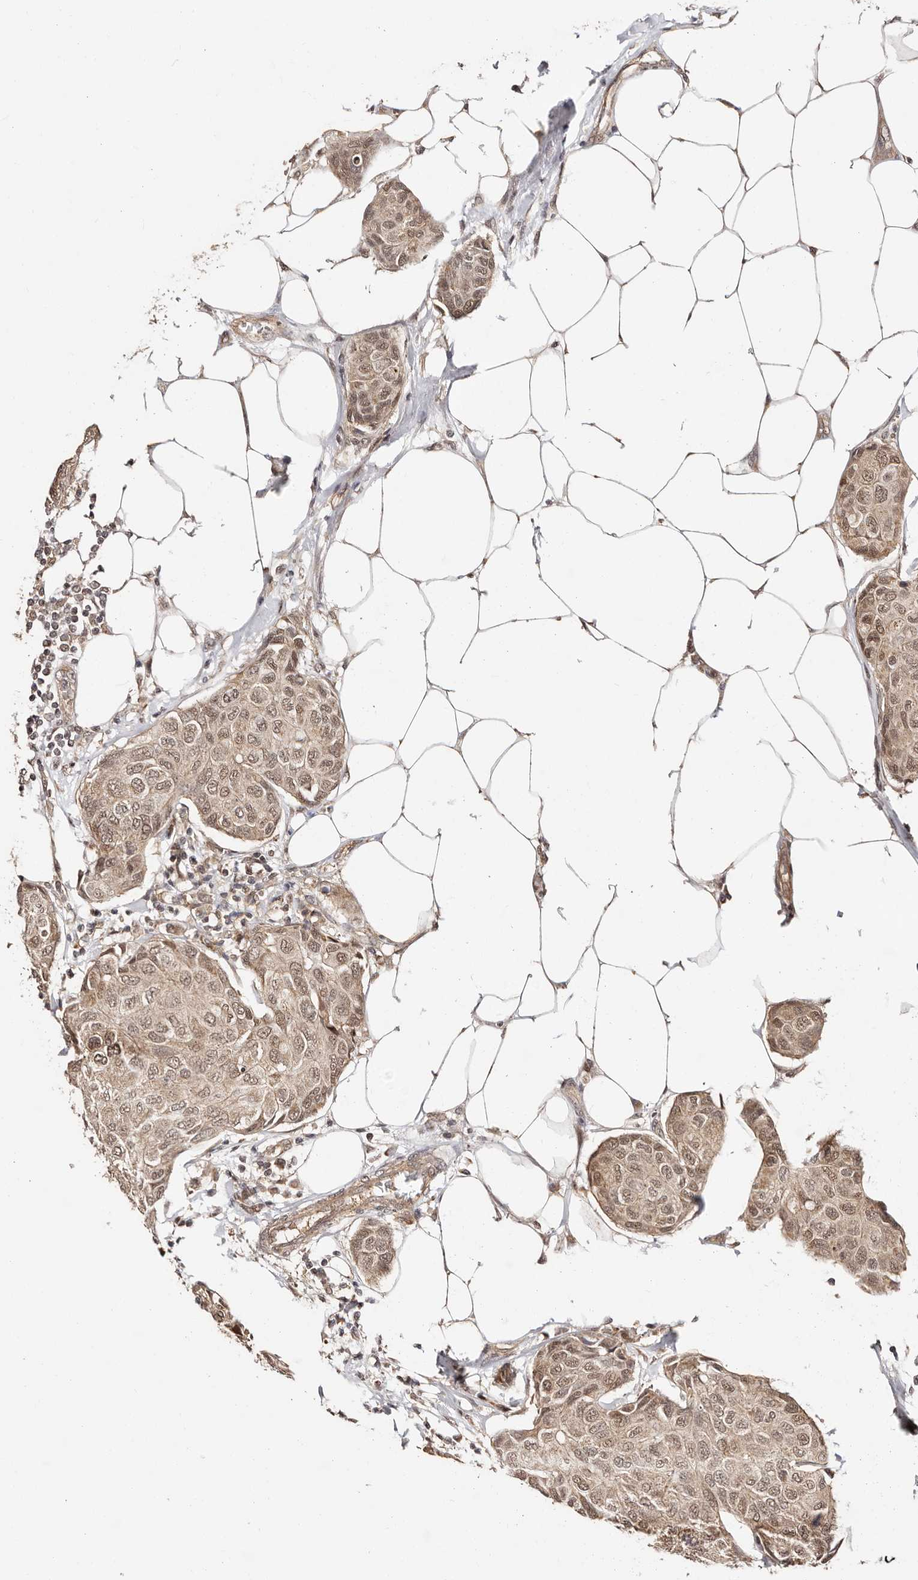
{"staining": {"intensity": "weak", "quantity": ">75%", "location": "cytoplasmic/membranous,nuclear"}, "tissue": "breast cancer", "cell_type": "Tumor cells", "image_type": "cancer", "snomed": [{"axis": "morphology", "description": "Duct carcinoma"}, {"axis": "topography", "description": "Breast"}], "caption": "Brown immunohistochemical staining in infiltrating ductal carcinoma (breast) shows weak cytoplasmic/membranous and nuclear expression in approximately >75% of tumor cells.", "gene": "CTNNBL1", "patient": {"sex": "female", "age": 80}}